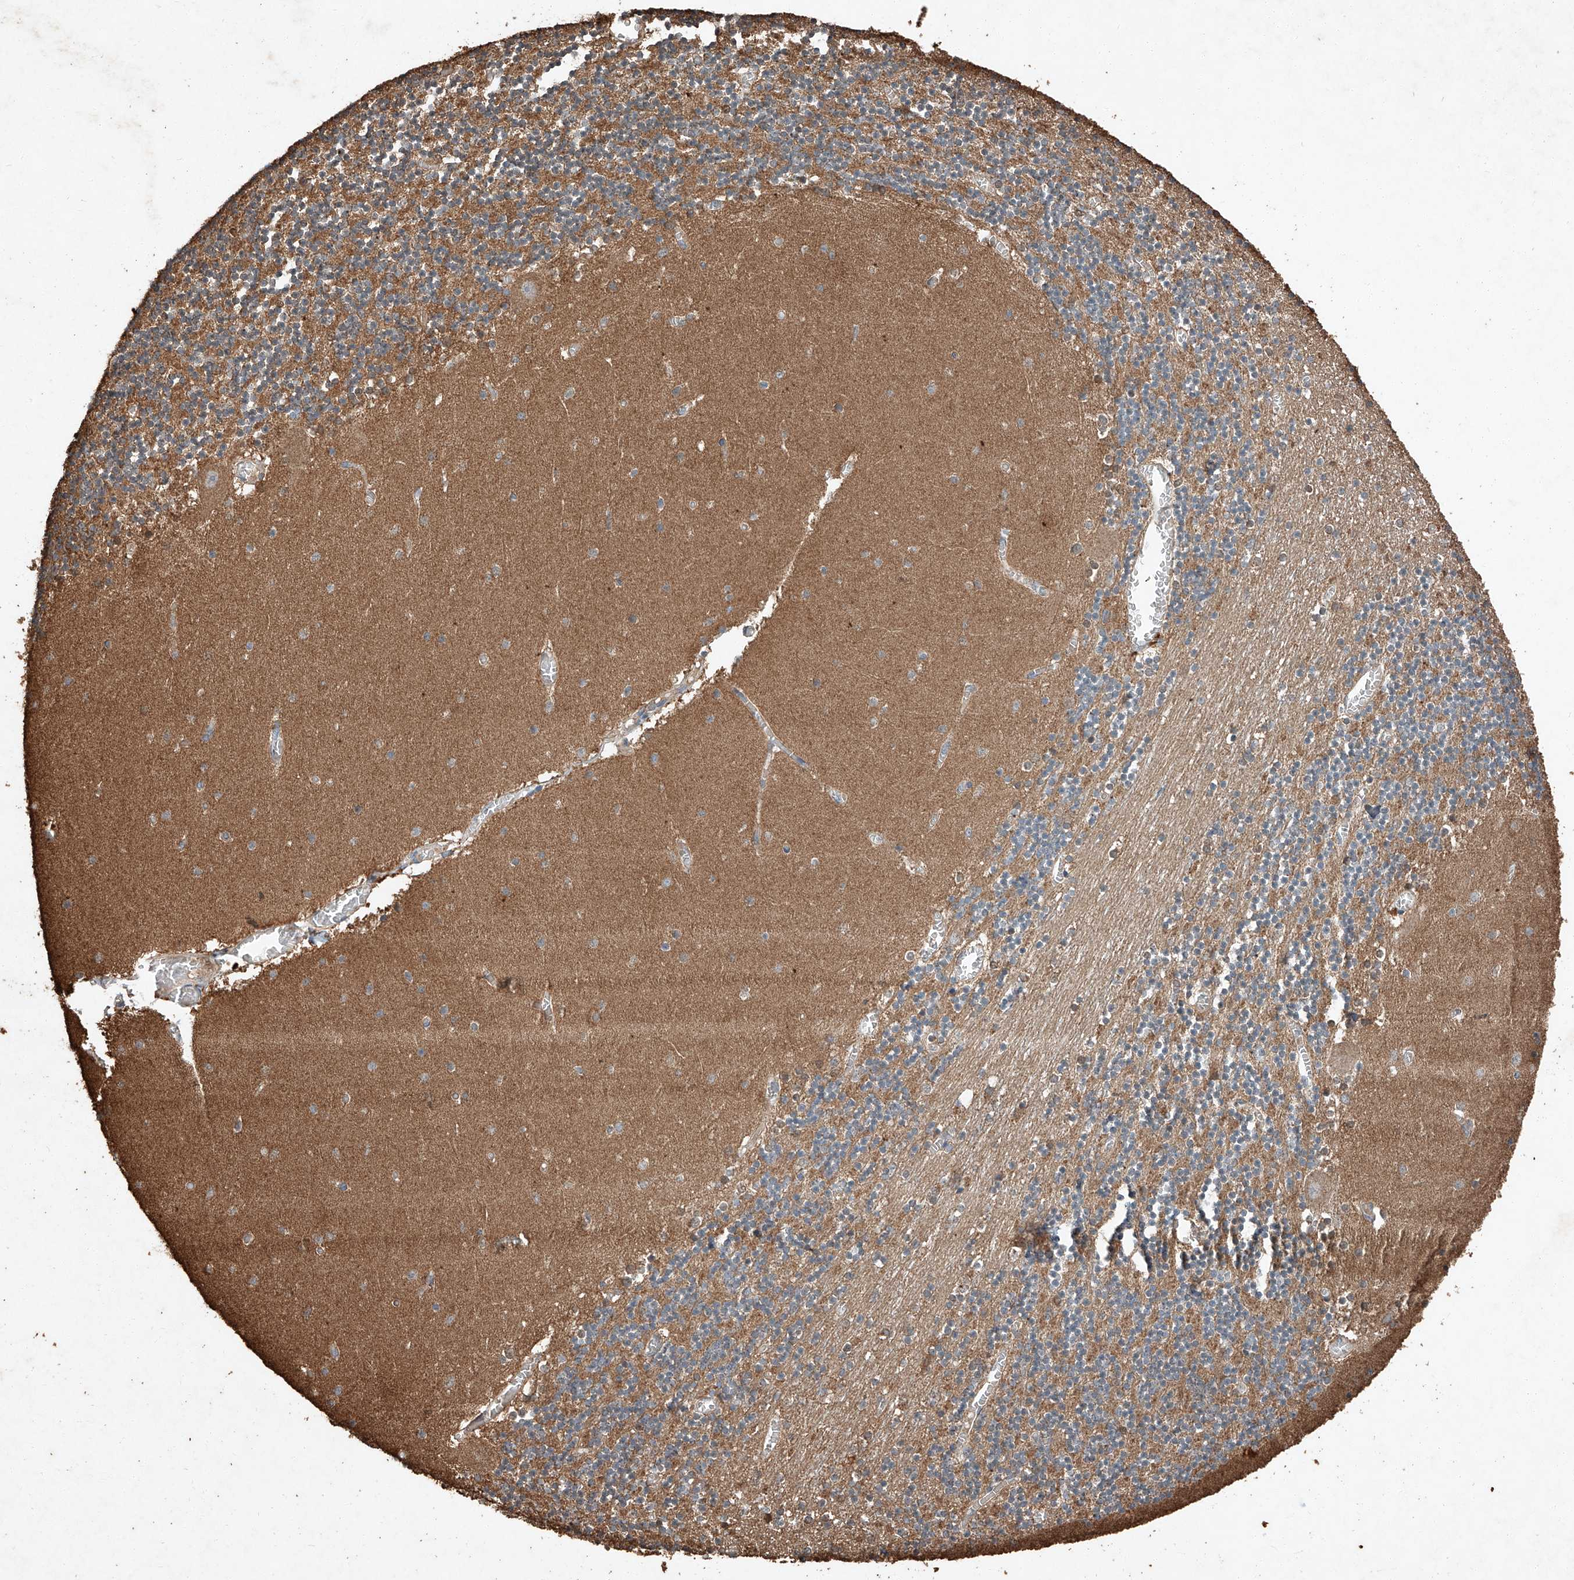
{"staining": {"intensity": "moderate", "quantity": ">75%", "location": "cytoplasmic/membranous"}, "tissue": "cerebellum", "cell_type": "Cells in granular layer", "image_type": "normal", "snomed": [{"axis": "morphology", "description": "Normal tissue, NOS"}, {"axis": "topography", "description": "Cerebellum"}], "caption": "Brown immunohistochemical staining in benign cerebellum exhibits moderate cytoplasmic/membranous staining in approximately >75% of cells in granular layer. The staining is performed using DAB (3,3'-diaminobenzidine) brown chromogen to label protein expression. The nuclei are counter-stained blue using hematoxylin.", "gene": "STK3", "patient": {"sex": "female", "age": 28}}